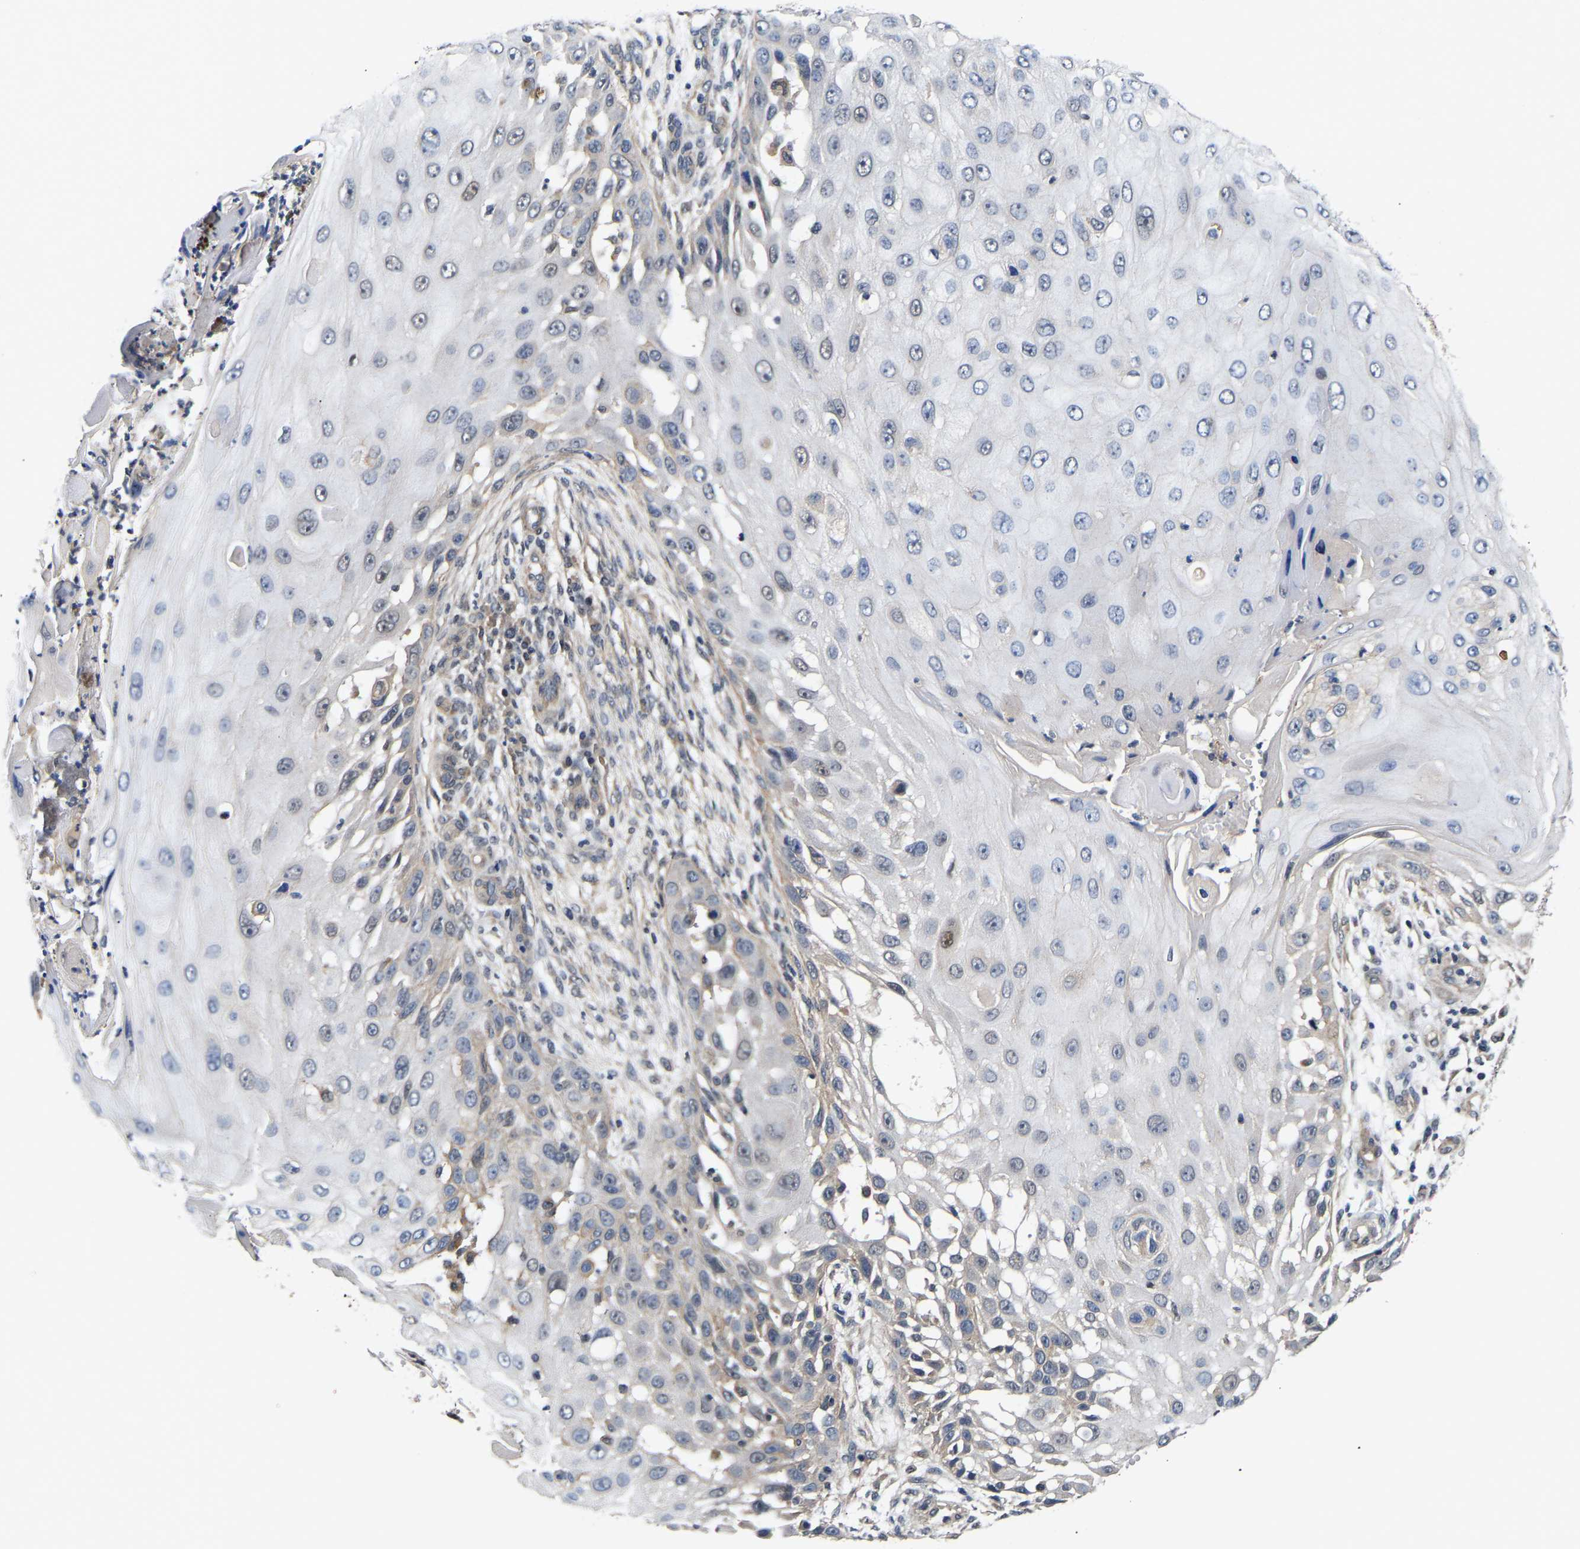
{"staining": {"intensity": "negative", "quantity": "none", "location": "none"}, "tissue": "skin cancer", "cell_type": "Tumor cells", "image_type": "cancer", "snomed": [{"axis": "morphology", "description": "Squamous cell carcinoma, NOS"}, {"axis": "topography", "description": "Skin"}], "caption": "Protein analysis of skin cancer (squamous cell carcinoma) reveals no significant staining in tumor cells. (Stains: DAB (3,3'-diaminobenzidine) immunohistochemistry with hematoxylin counter stain, Microscopy: brightfield microscopy at high magnification).", "gene": "METTL16", "patient": {"sex": "female", "age": 44}}